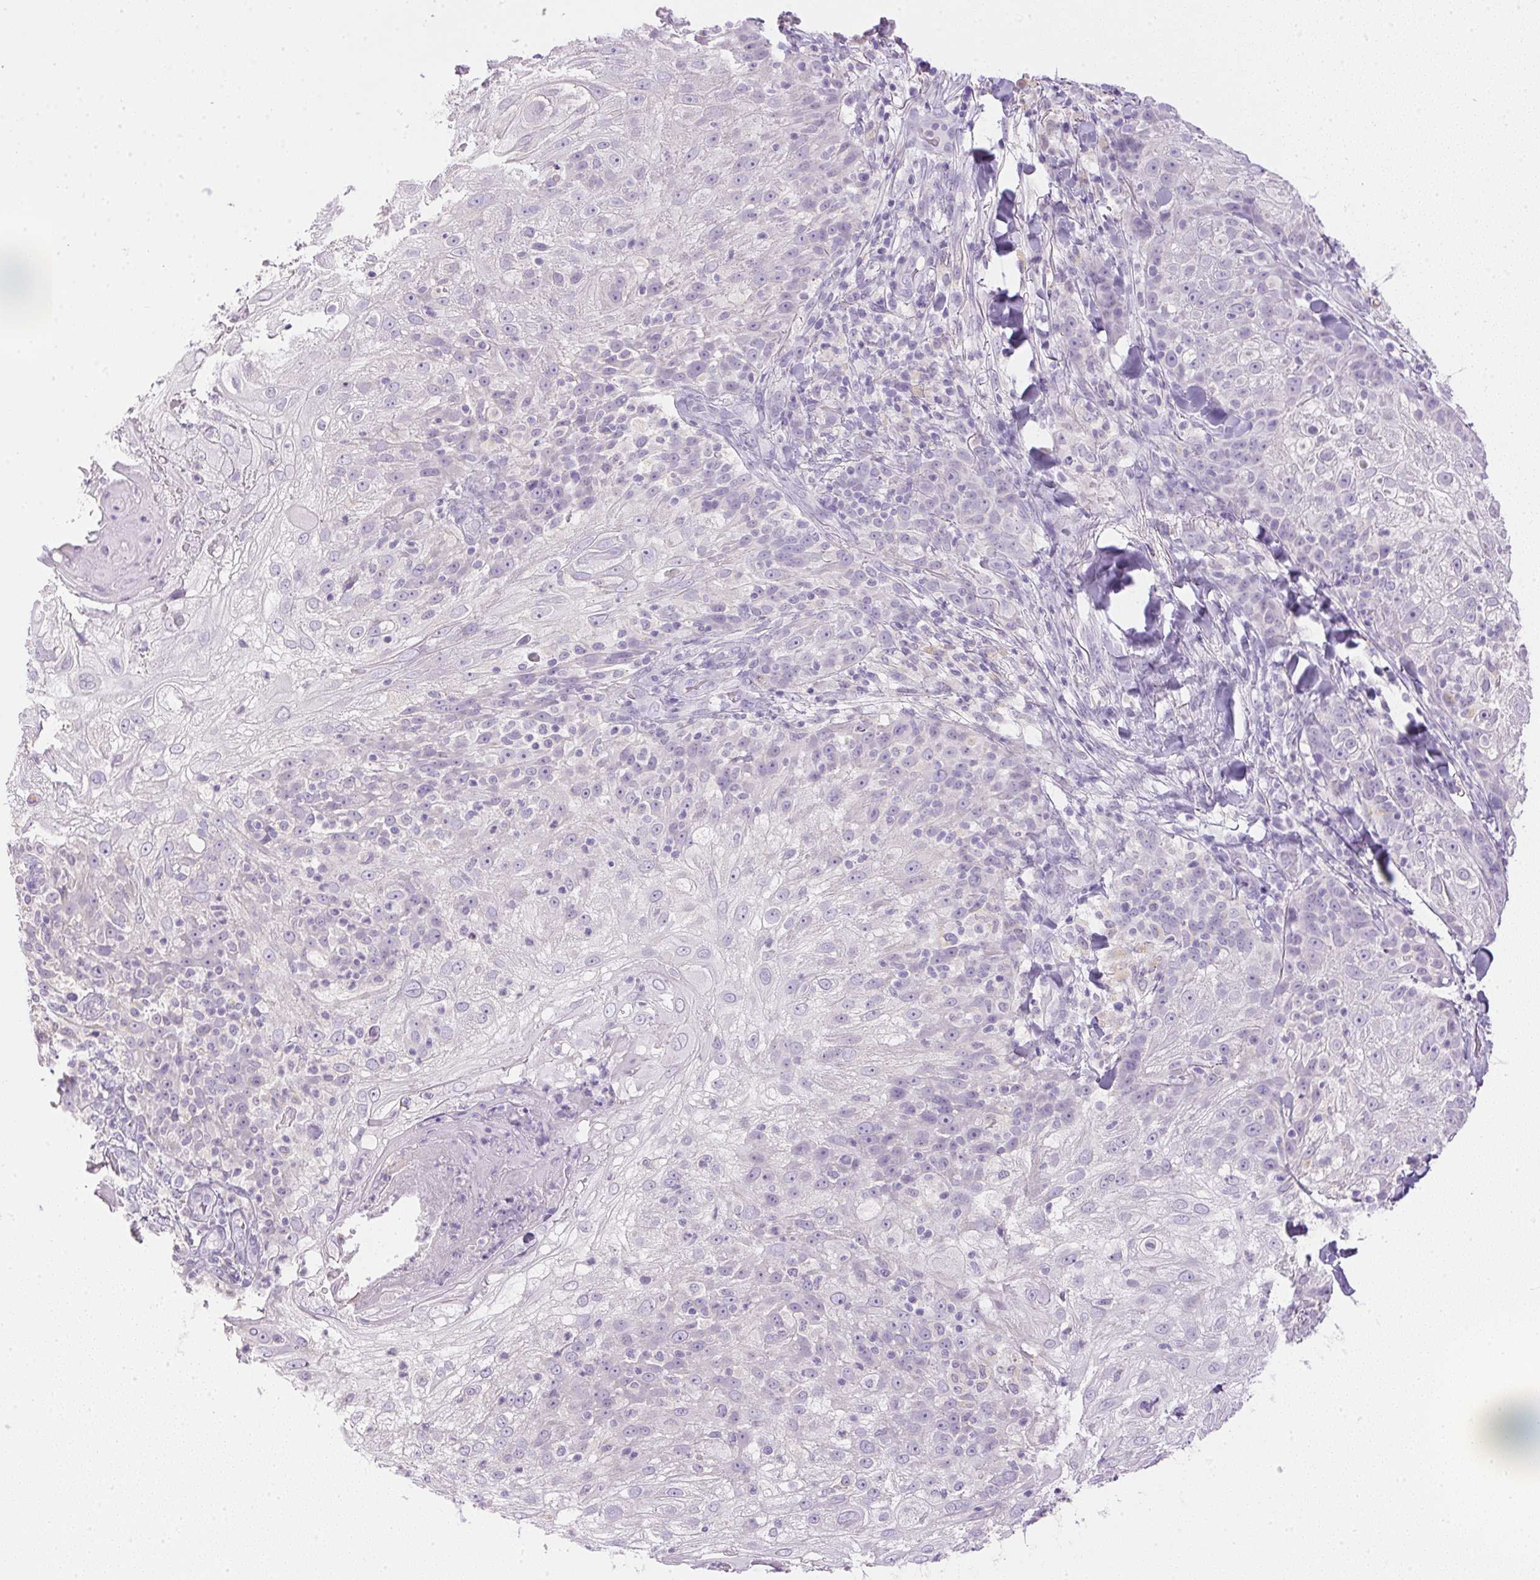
{"staining": {"intensity": "negative", "quantity": "none", "location": "none"}, "tissue": "skin cancer", "cell_type": "Tumor cells", "image_type": "cancer", "snomed": [{"axis": "morphology", "description": "Normal tissue, NOS"}, {"axis": "morphology", "description": "Squamous cell carcinoma, NOS"}, {"axis": "topography", "description": "Skin"}], "caption": "This is an immunohistochemistry (IHC) image of human skin cancer. There is no positivity in tumor cells.", "gene": "ATP6V1G3", "patient": {"sex": "female", "age": 83}}